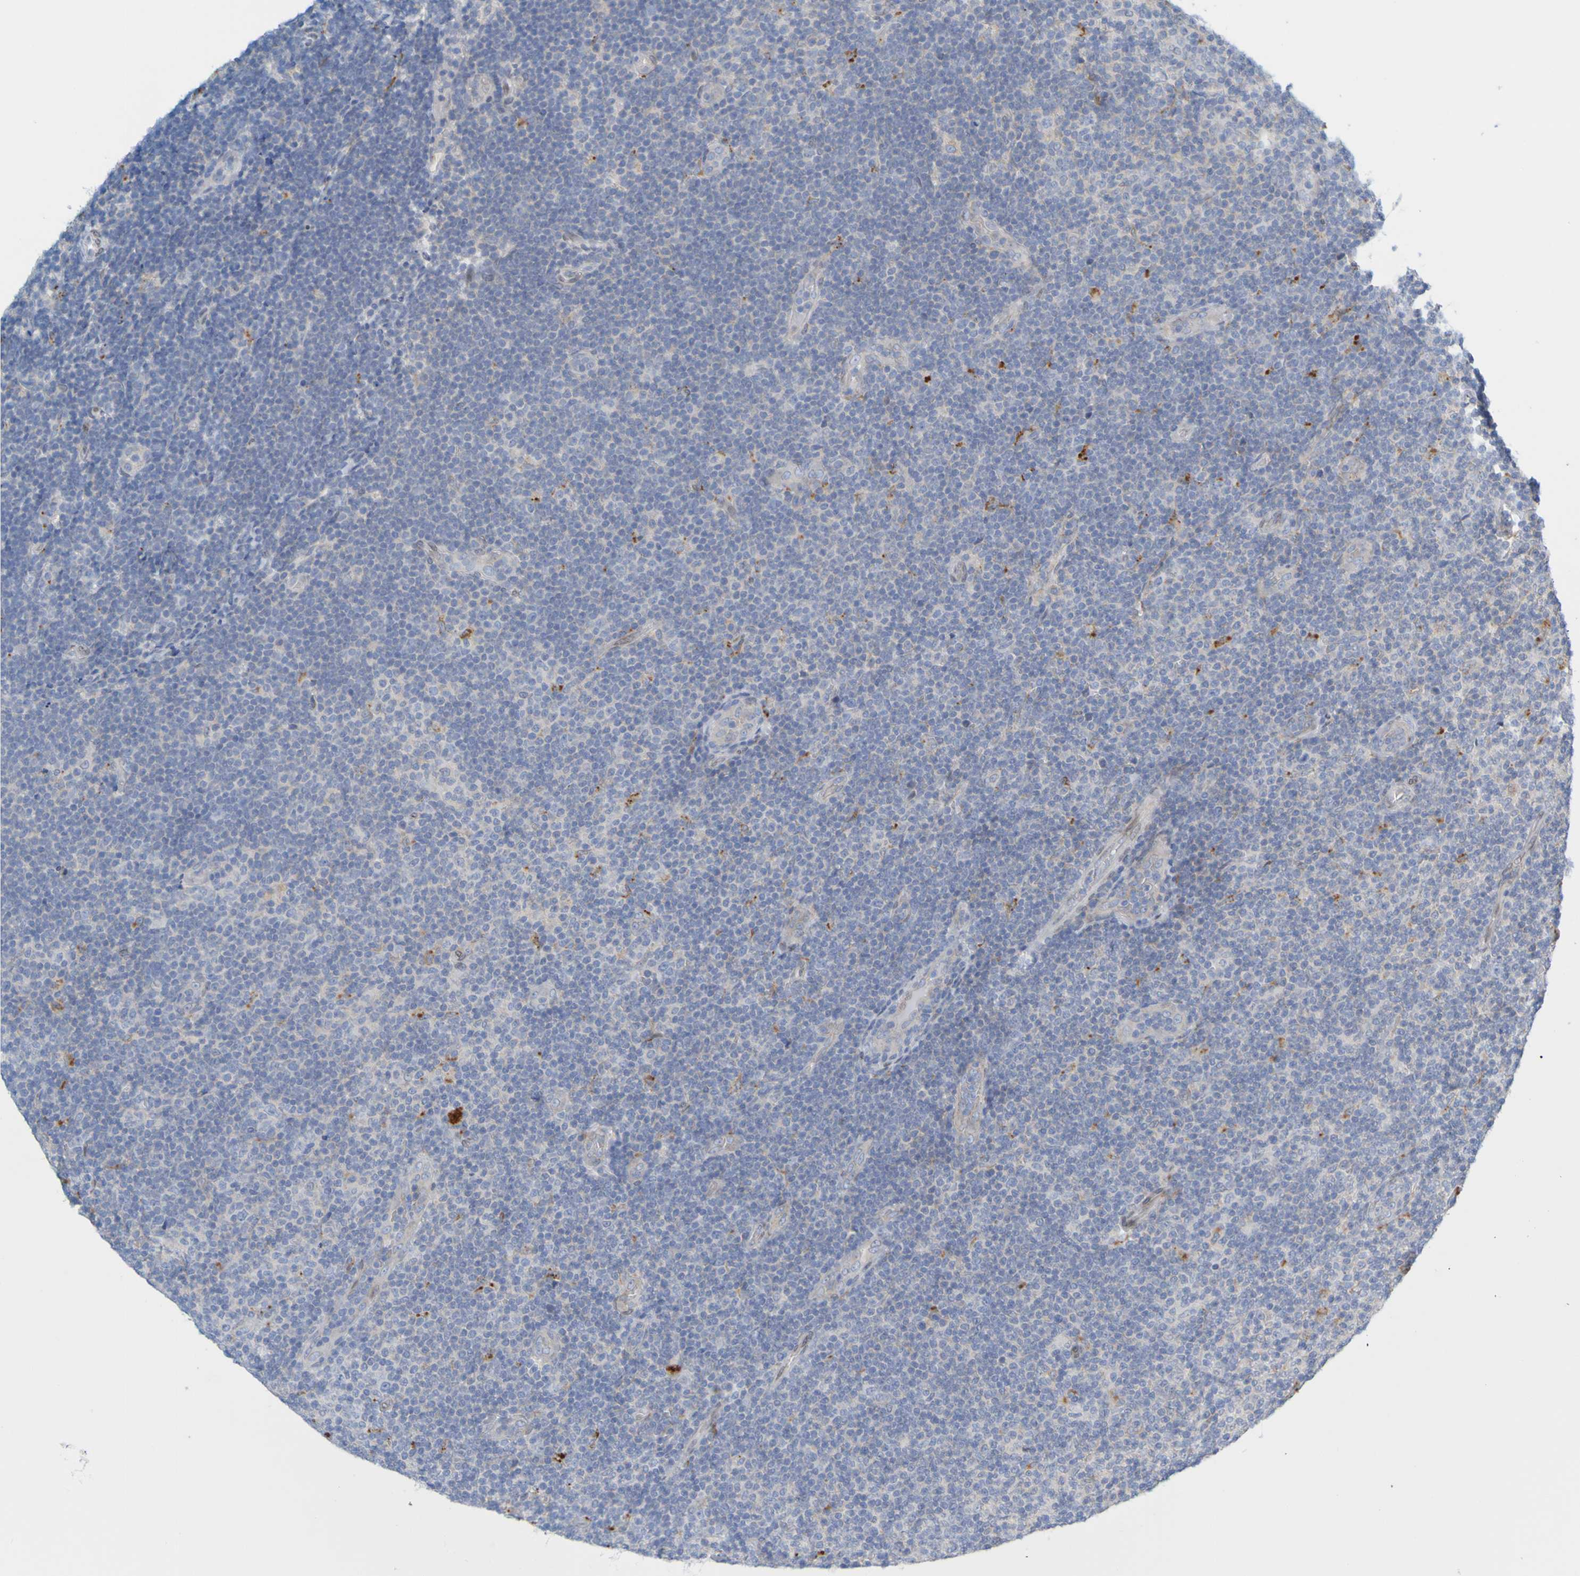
{"staining": {"intensity": "weak", "quantity": "<25%", "location": "cytoplasmic/membranous"}, "tissue": "lymphoma", "cell_type": "Tumor cells", "image_type": "cancer", "snomed": [{"axis": "morphology", "description": "Malignant lymphoma, non-Hodgkin's type, Low grade"}, {"axis": "topography", "description": "Lymph node"}], "caption": "Immunohistochemistry image of human lymphoma stained for a protein (brown), which shows no expression in tumor cells.", "gene": "MAG", "patient": {"sex": "male", "age": 83}}